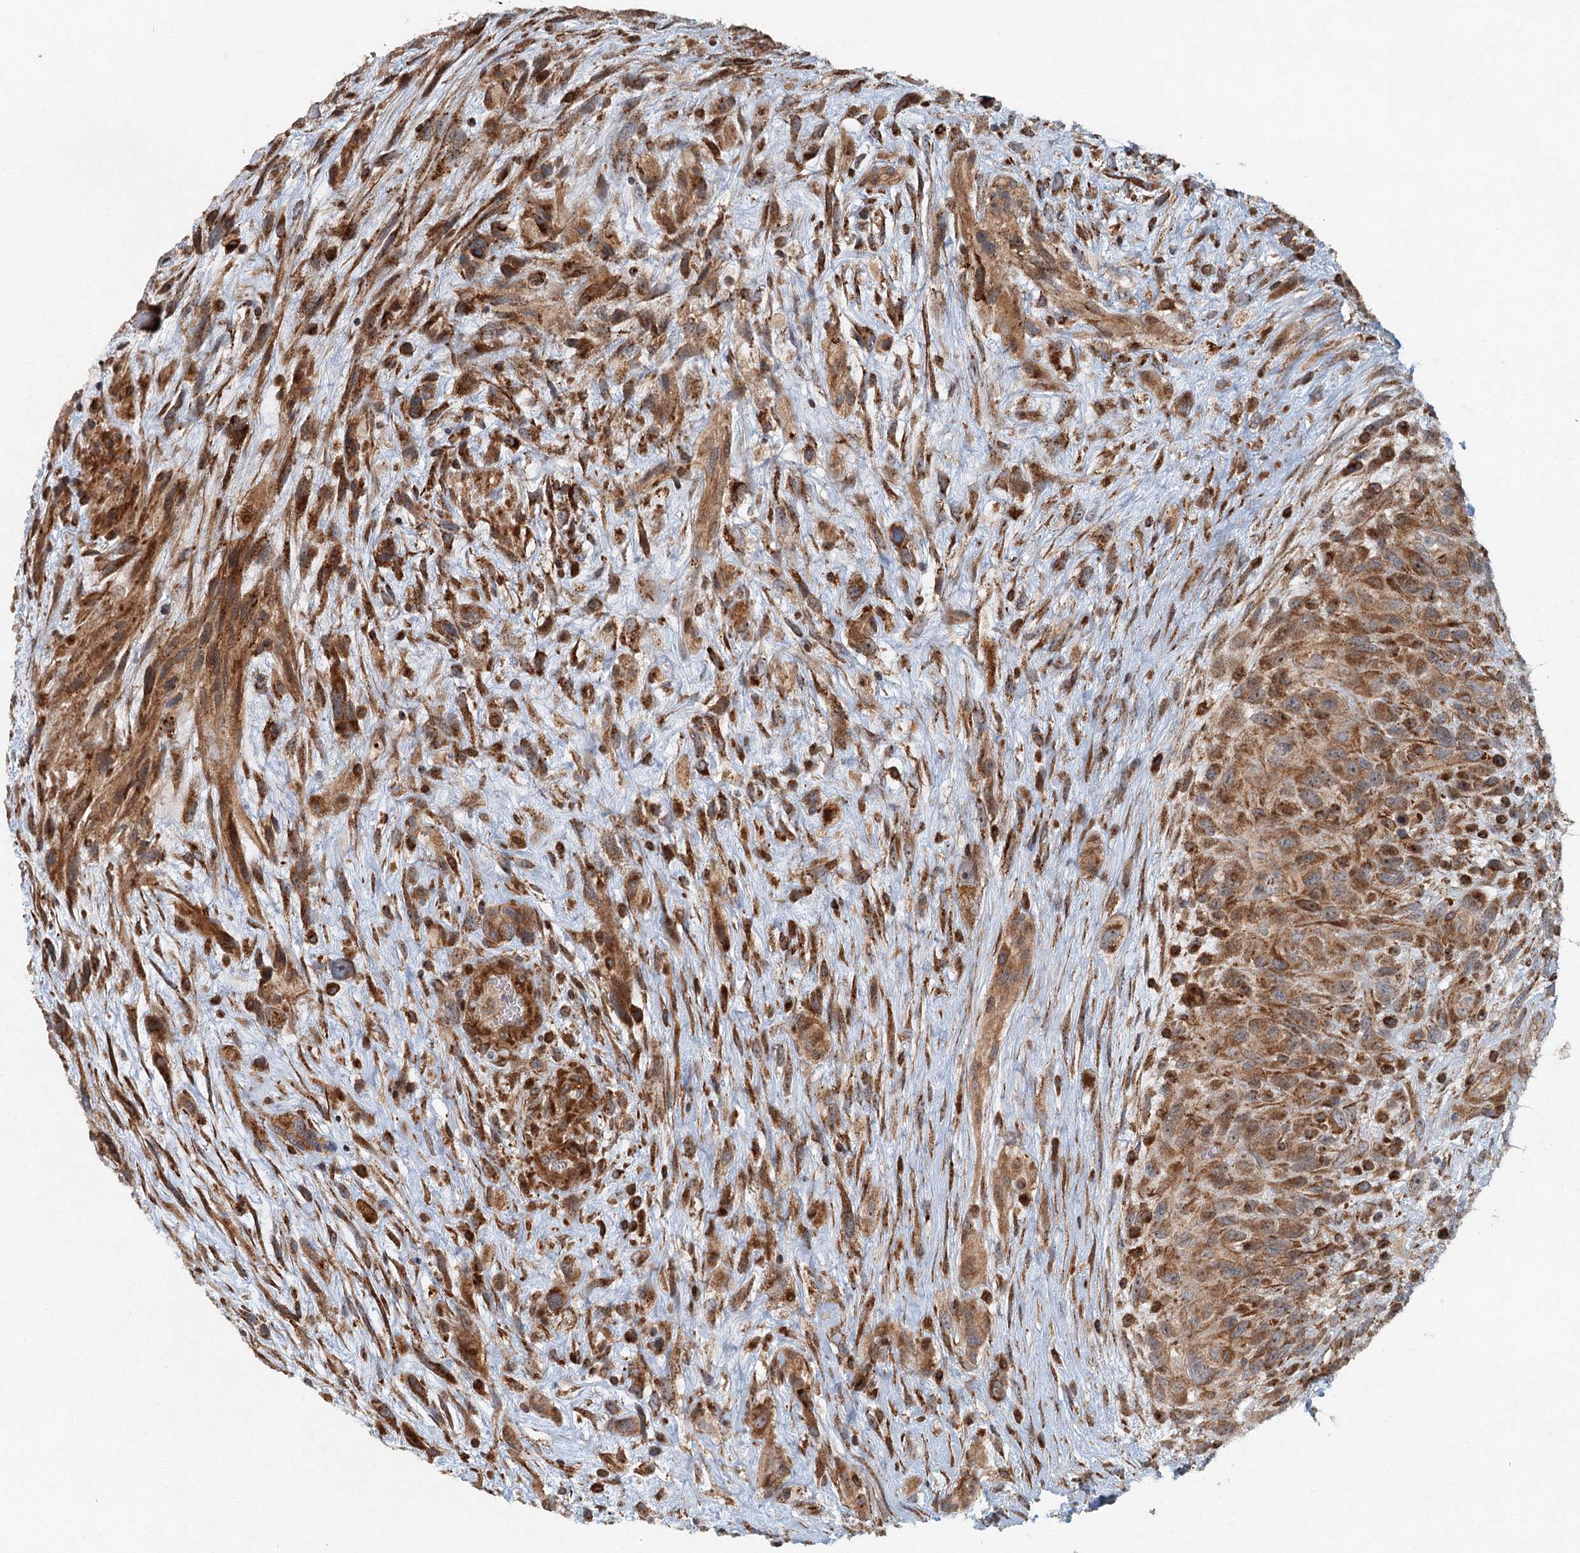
{"staining": {"intensity": "moderate", "quantity": ">75%", "location": "cytoplasmic/membranous"}, "tissue": "glioma", "cell_type": "Tumor cells", "image_type": "cancer", "snomed": [{"axis": "morphology", "description": "Glioma, malignant, High grade"}, {"axis": "topography", "description": "Brain"}], "caption": "Protein analysis of malignant glioma (high-grade) tissue displays moderate cytoplasmic/membranous expression in about >75% of tumor cells.", "gene": "SRPX2", "patient": {"sex": "male", "age": 61}}